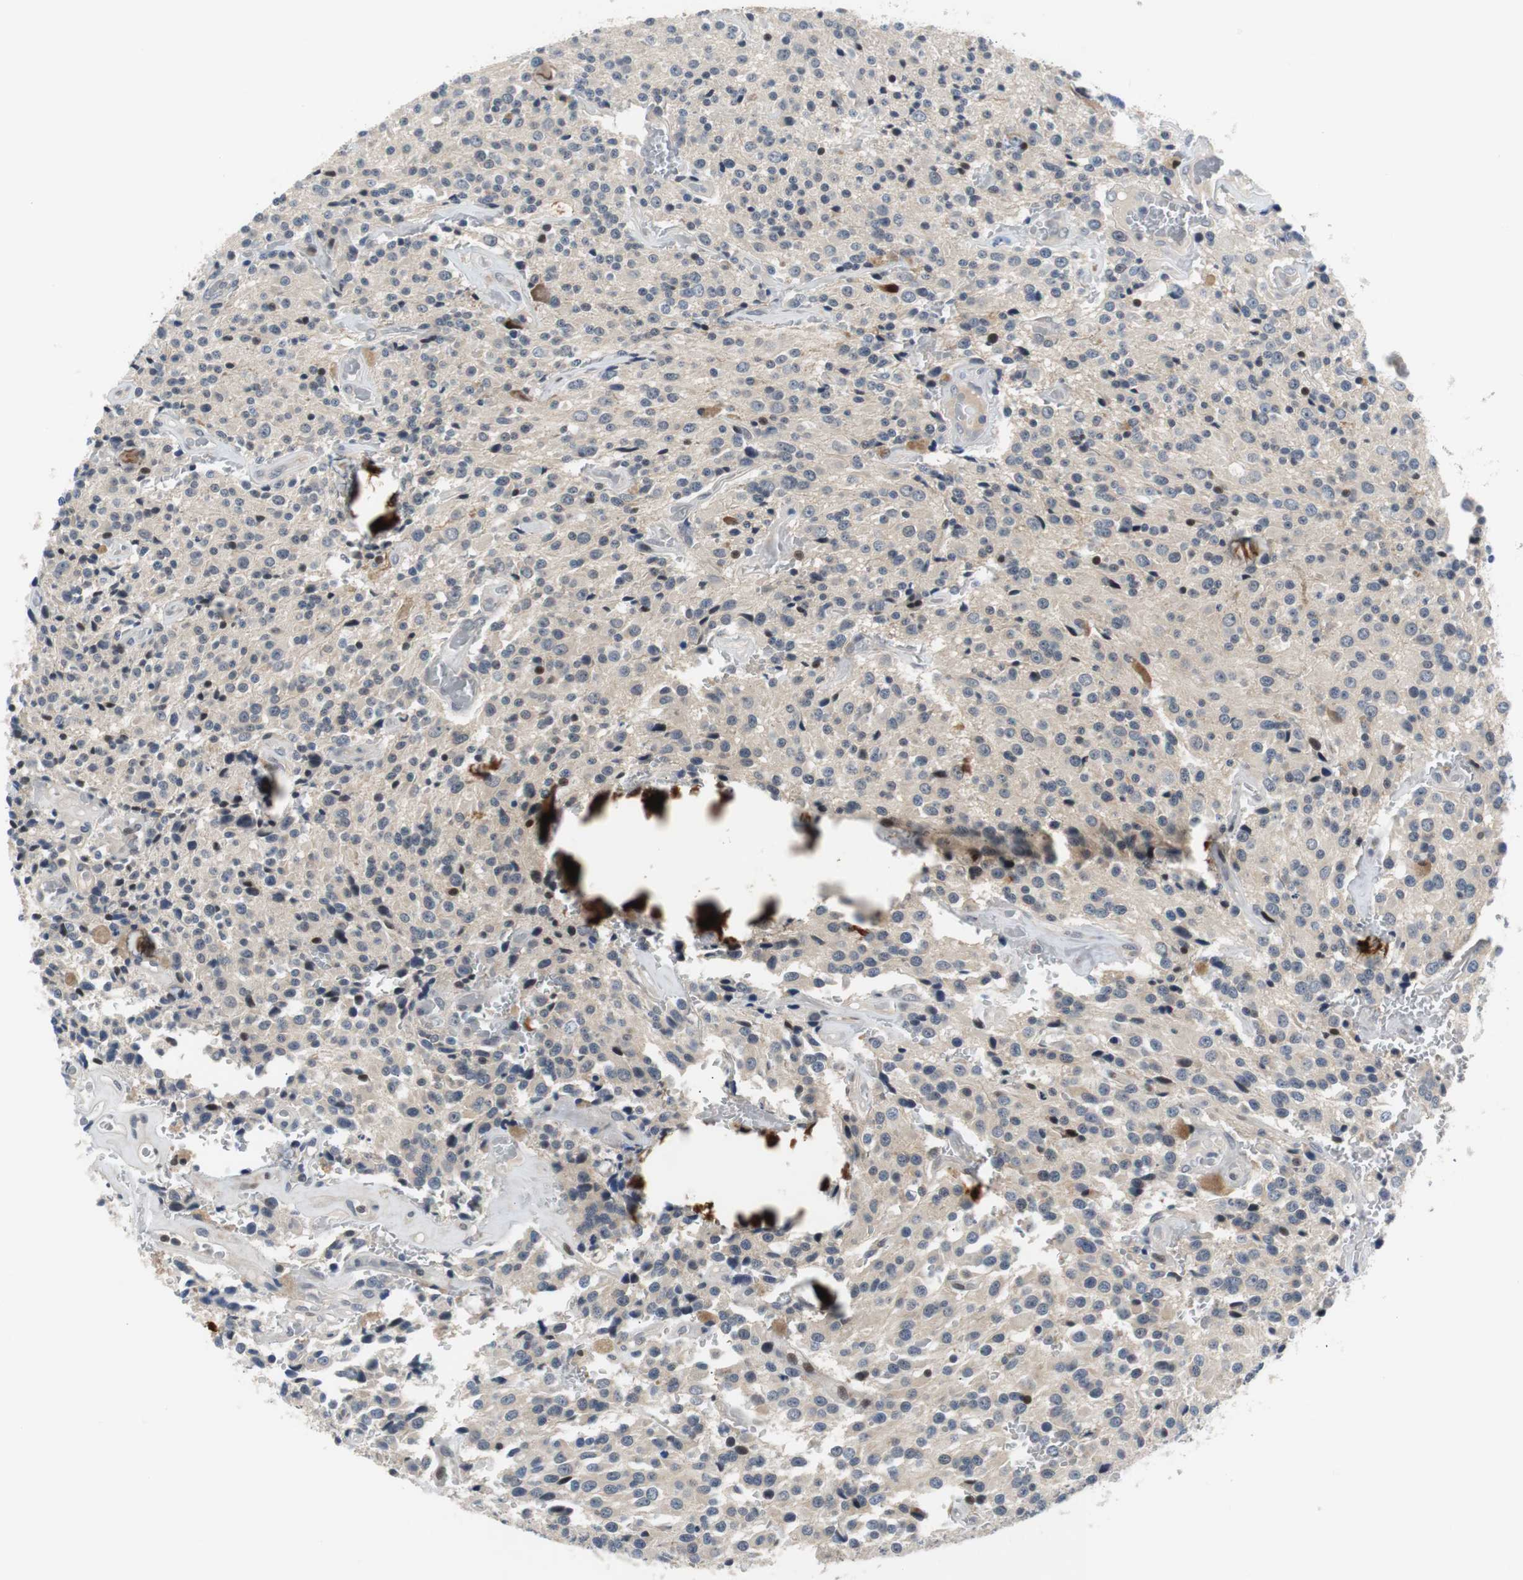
{"staining": {"intensity": "weak", "quantity": "<25%", "location": "nuclear"}, "tissue": "glioma", "cell_type": "Tumor cells", "image_type": "cancer", "snomed": [{"axis": "morphology", "description": "Glioma, malignant, Low grade"}, {"axis": "topography", "description": "Brain"}], "caption": "DAB (3,3'-diaminobenzidine) immunohistochemical staining of human glioma displays no significant positivity in tumor cells.", "gene": "MAP2K4", "patient": {"sex": "male", "age": 58}}